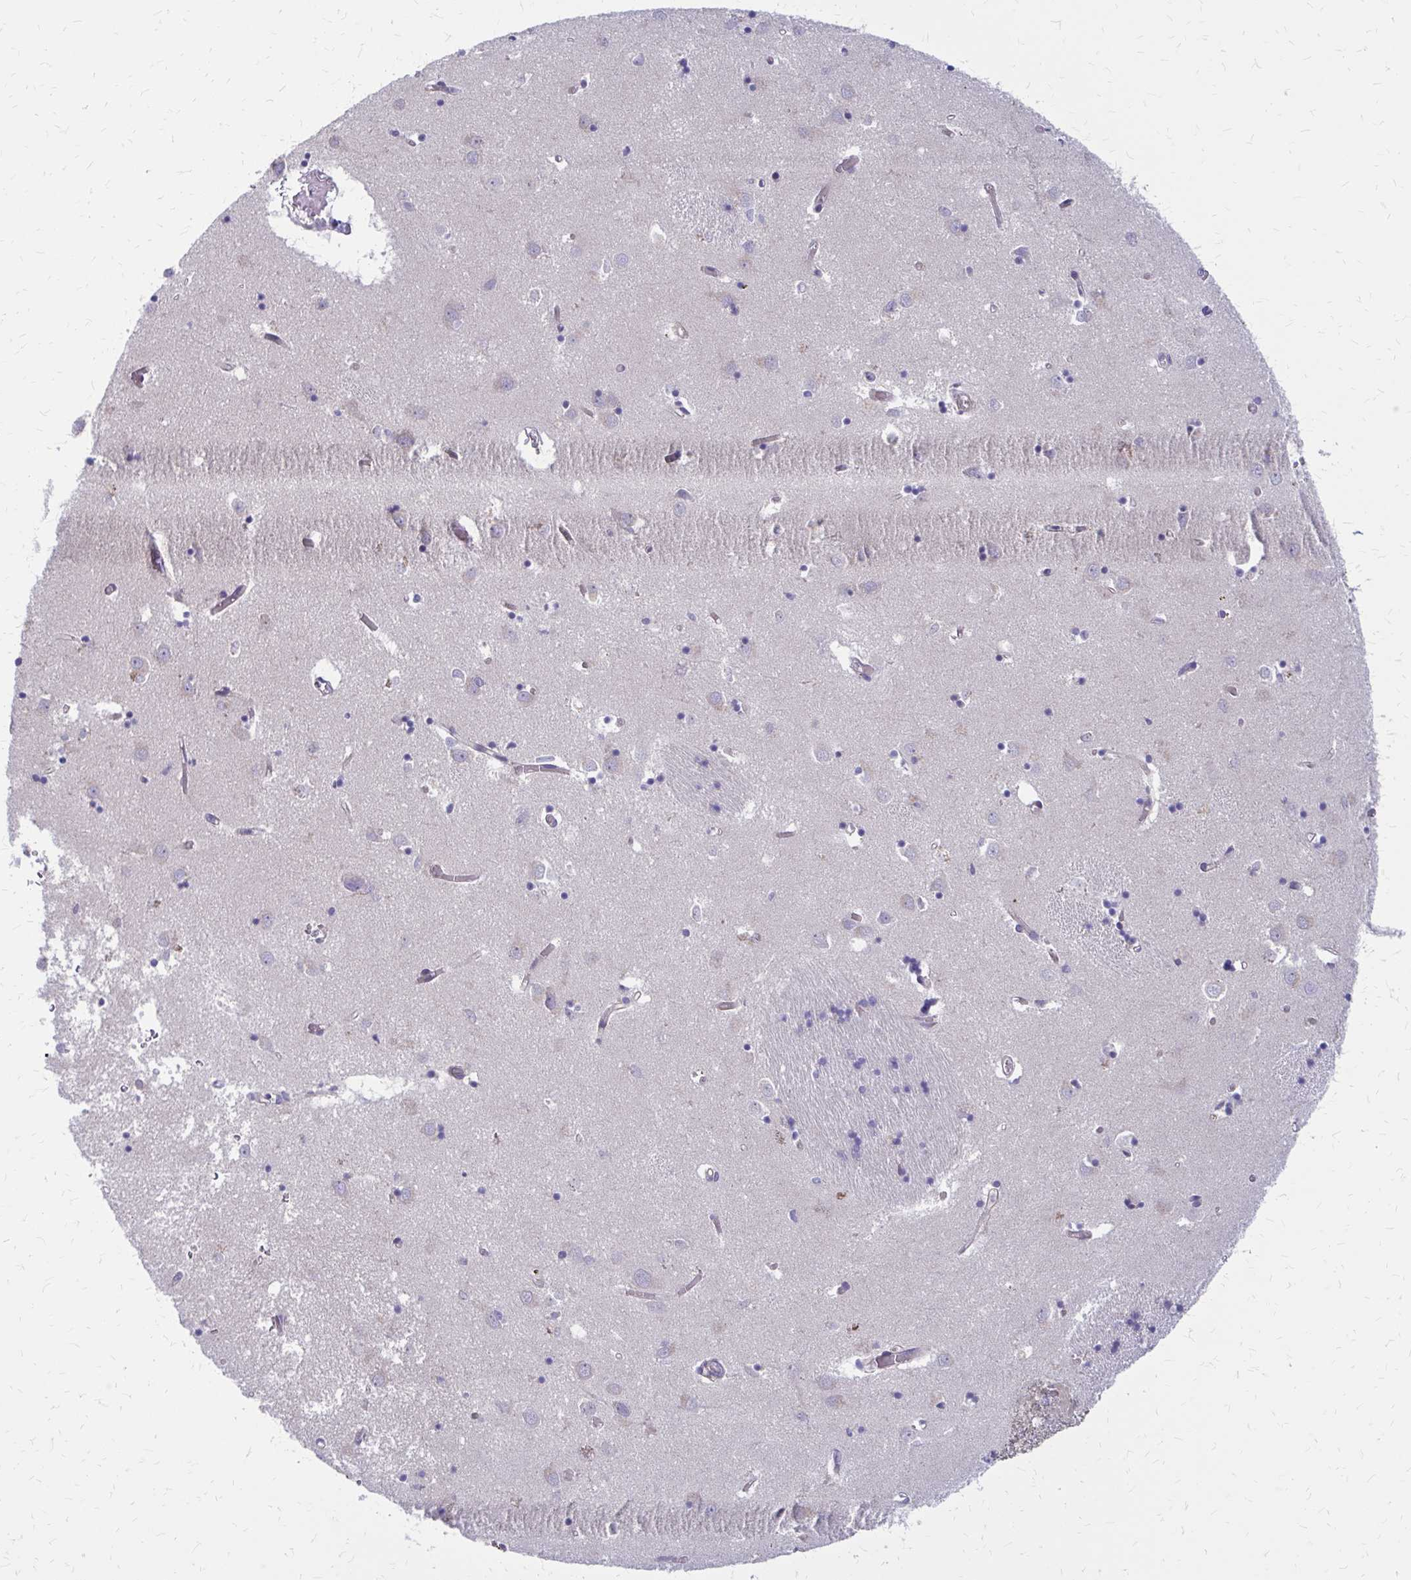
{"staining": {"intensity": "weak", "quantity": "<25%", "location": "cytoplasmic/membranous"}, "tissue": "caudate", "cell_type": "Glial cells", "image_type": "normal", "snomed": [{"axis": "morphology", "description": "Normal tissue, NOS"}, {"axis": "topography", "description": "Lateral ventricle wall"}], "caption": "This is an immunohistochemistry (IHC) image of benign human caudate. There is no expression in glial cells.", "gene": "GLYATL2", "patient": {"sex": "male", "age": 70}}